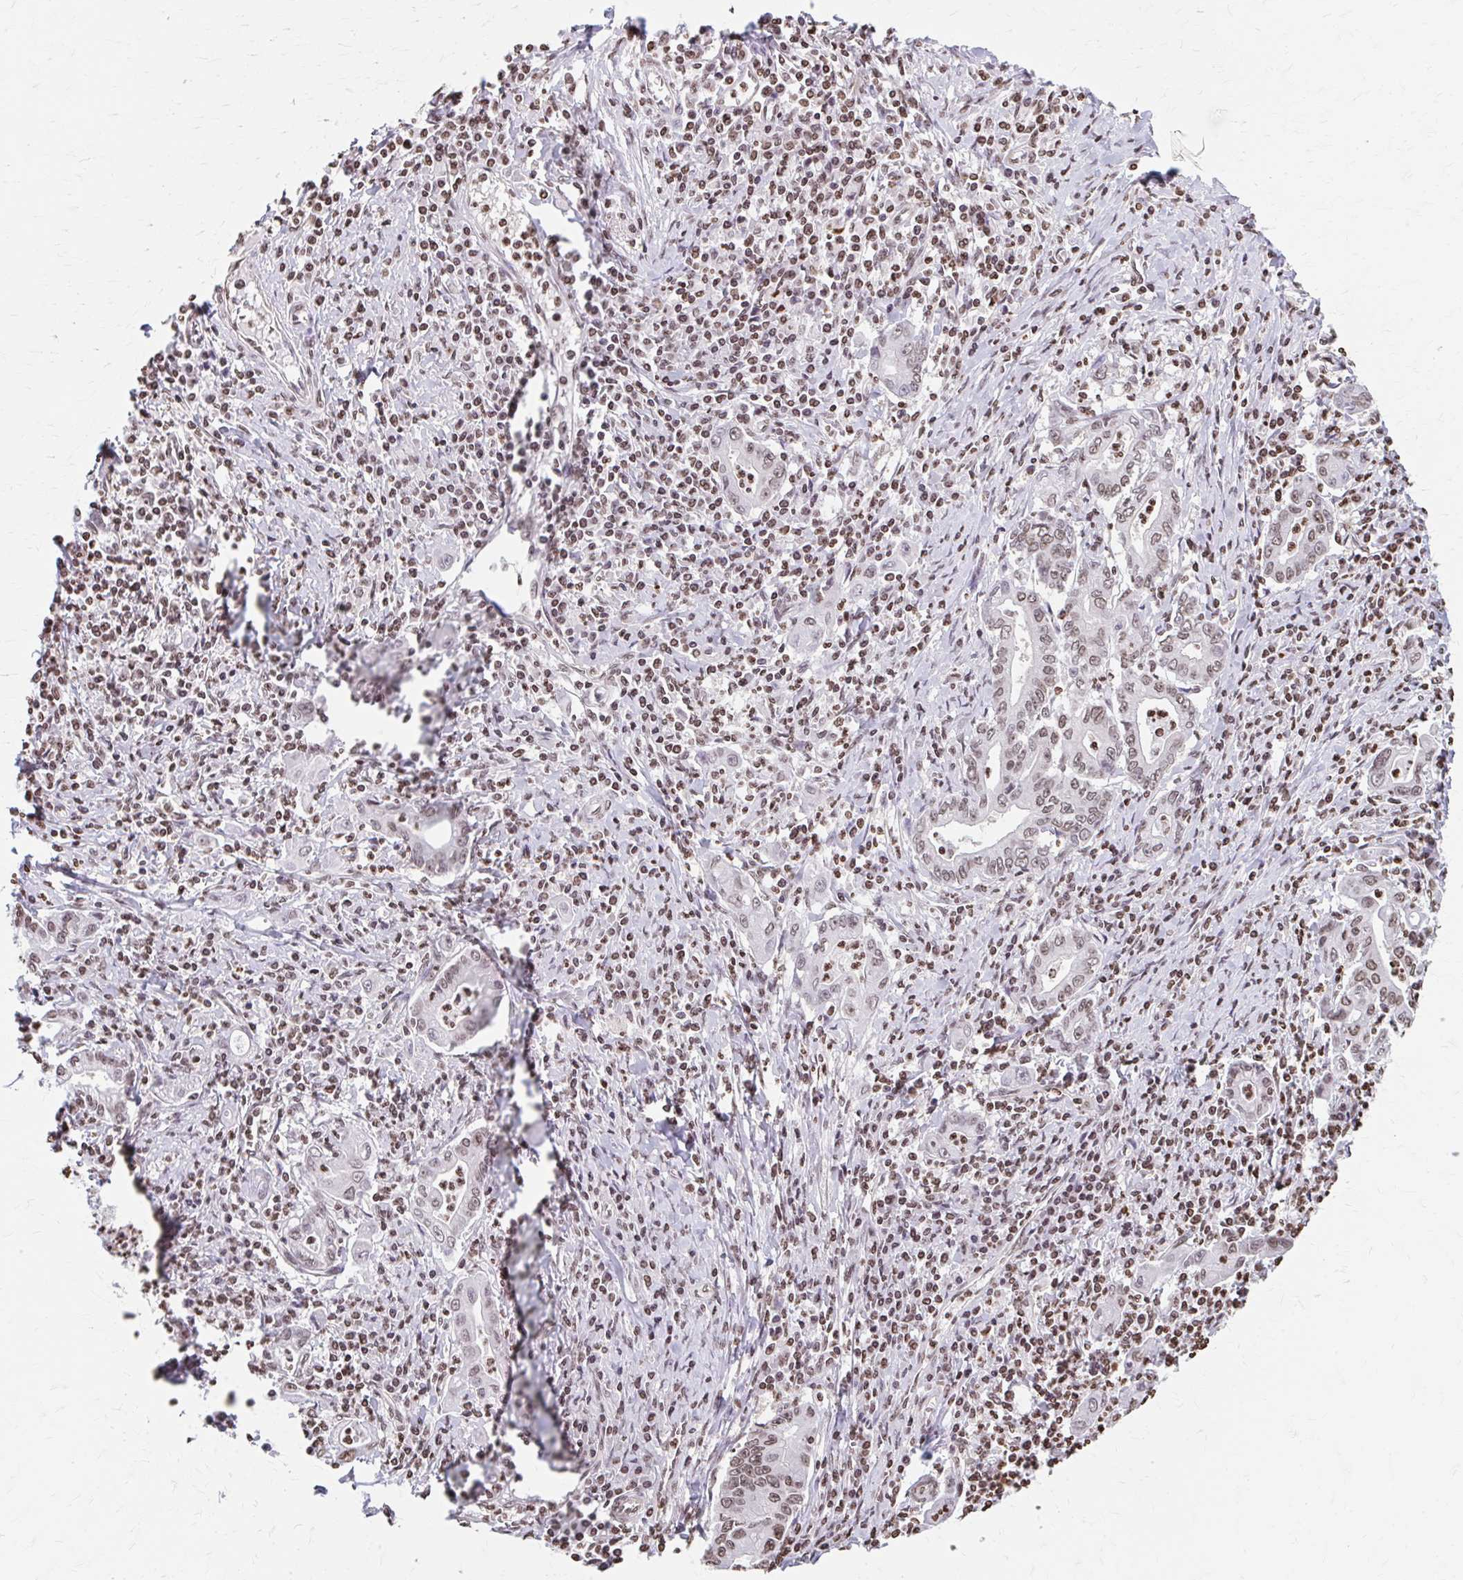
{"staining": {"intensity": "moderate", "quantity": ">75%", "location": "nuclear"}, "tissue": "stomach cancer", "cell_type": "Tumor cells", "image_type": "cancer", "snomed": [{"axis": "morphology", "description": "Adenocarcinoma, NOS"}, {"axis": "topography", "description": "Stomach, upper"}], "caption": "Immunohistochemistry (IHC) of stomach adenocarcinoma exhibits medium levels of moderate nuclear expression in approximately >75% of tumor cells. The staining was performed using DAB (3,3'-diaminobenzidine), with brown indicating positive protein expression. Nuclei are stained blue with hematoxylin.", "gene": "ORC3", "patient": {"sex": "female", "age": 79}}